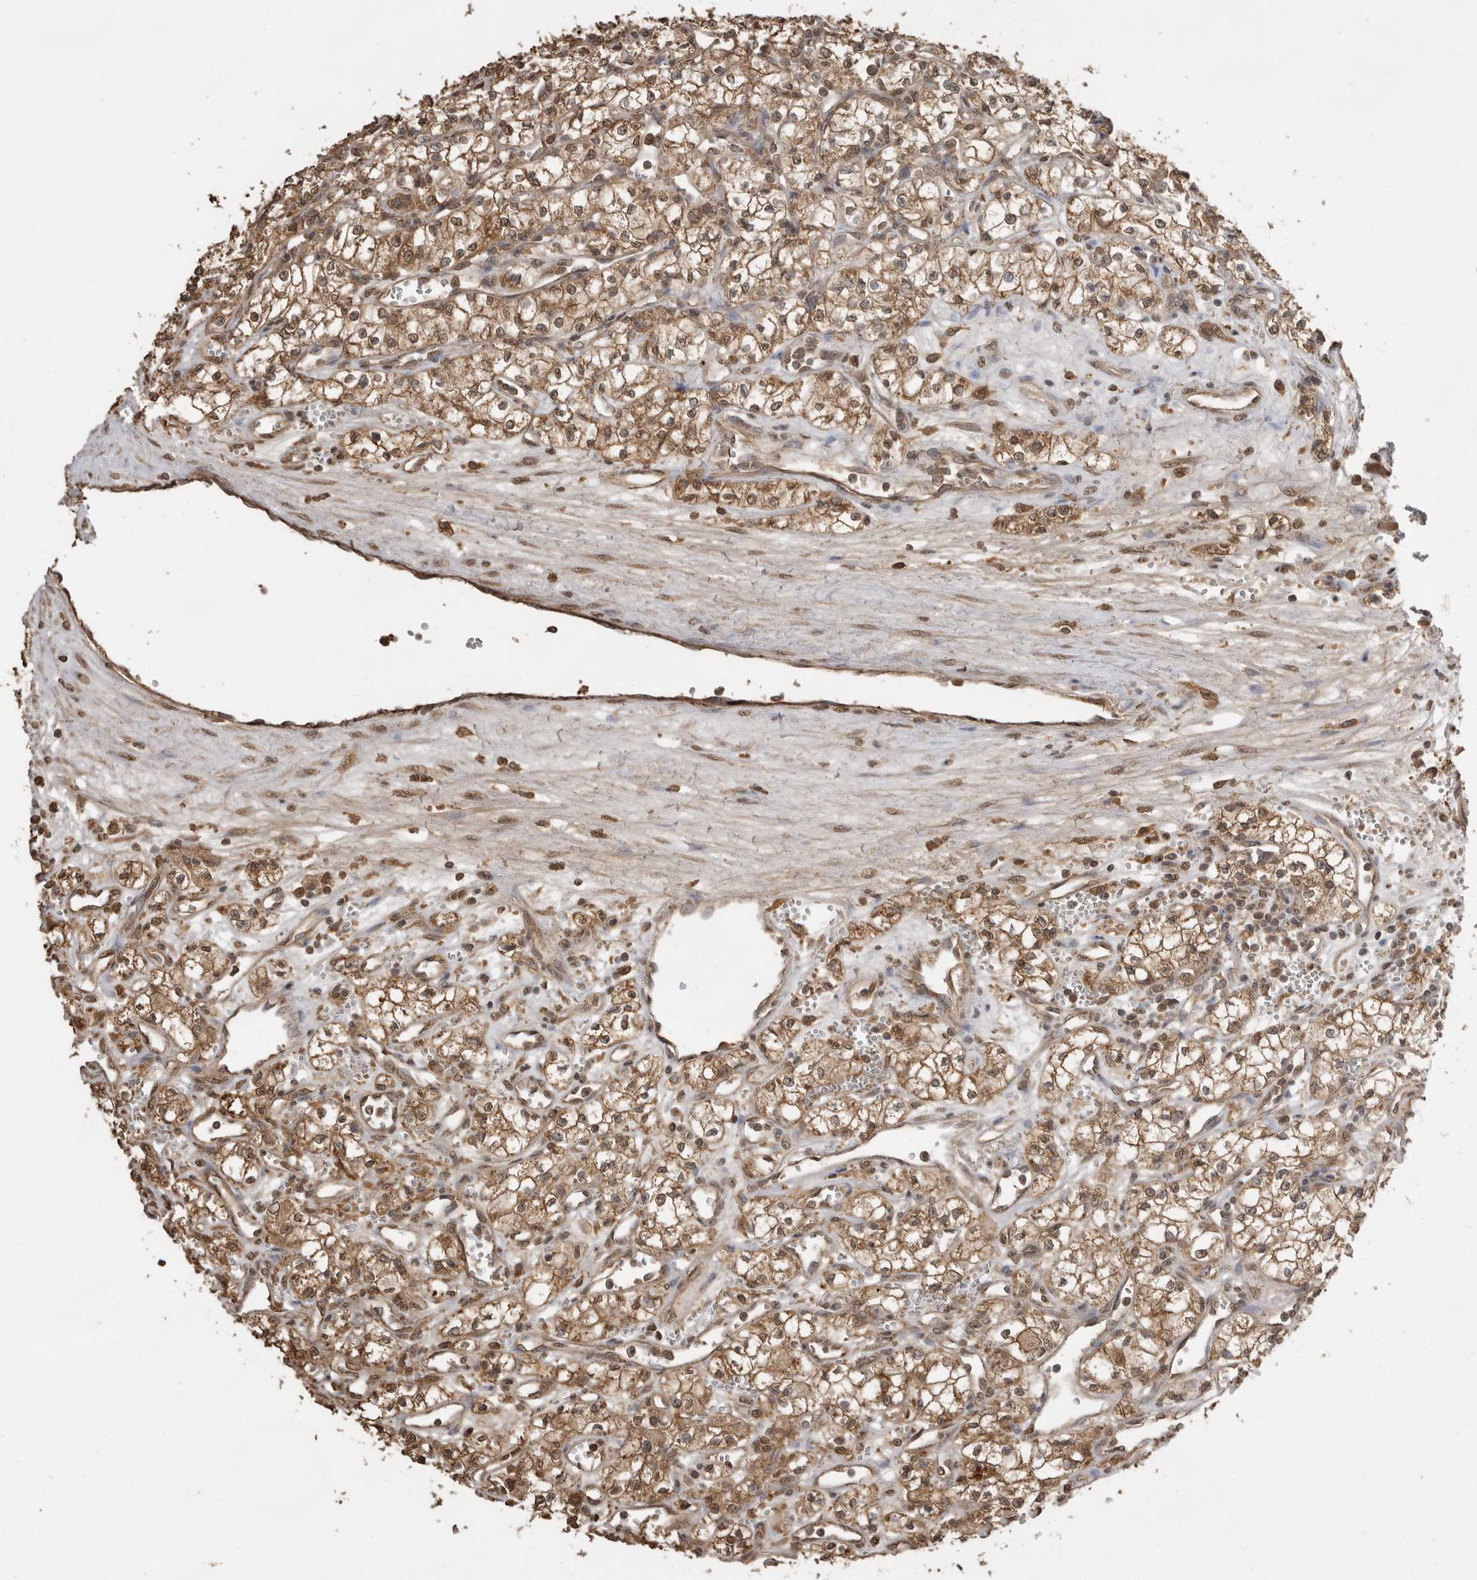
{"staining": {"intensity": "moderate", "quantity": ">75%", "location": "cytoplasmic/membranous"}, "tissue": "renal cancer", "cell_type": "Tumor cells", "image_type": "cancer", "snomed": [{"axis": "morphology", "description": "Adenocarcinoma, NOS"}, {"axis": "topography", "description": "Kidney"}], "caption": "Moderate cytoplasmic/membranous positivity is appreciated in approximately >75% of tumor cells in renal adenocarcinoma.", "gene": "JAG2", "patient": {"sex": "male", "age": 59}}